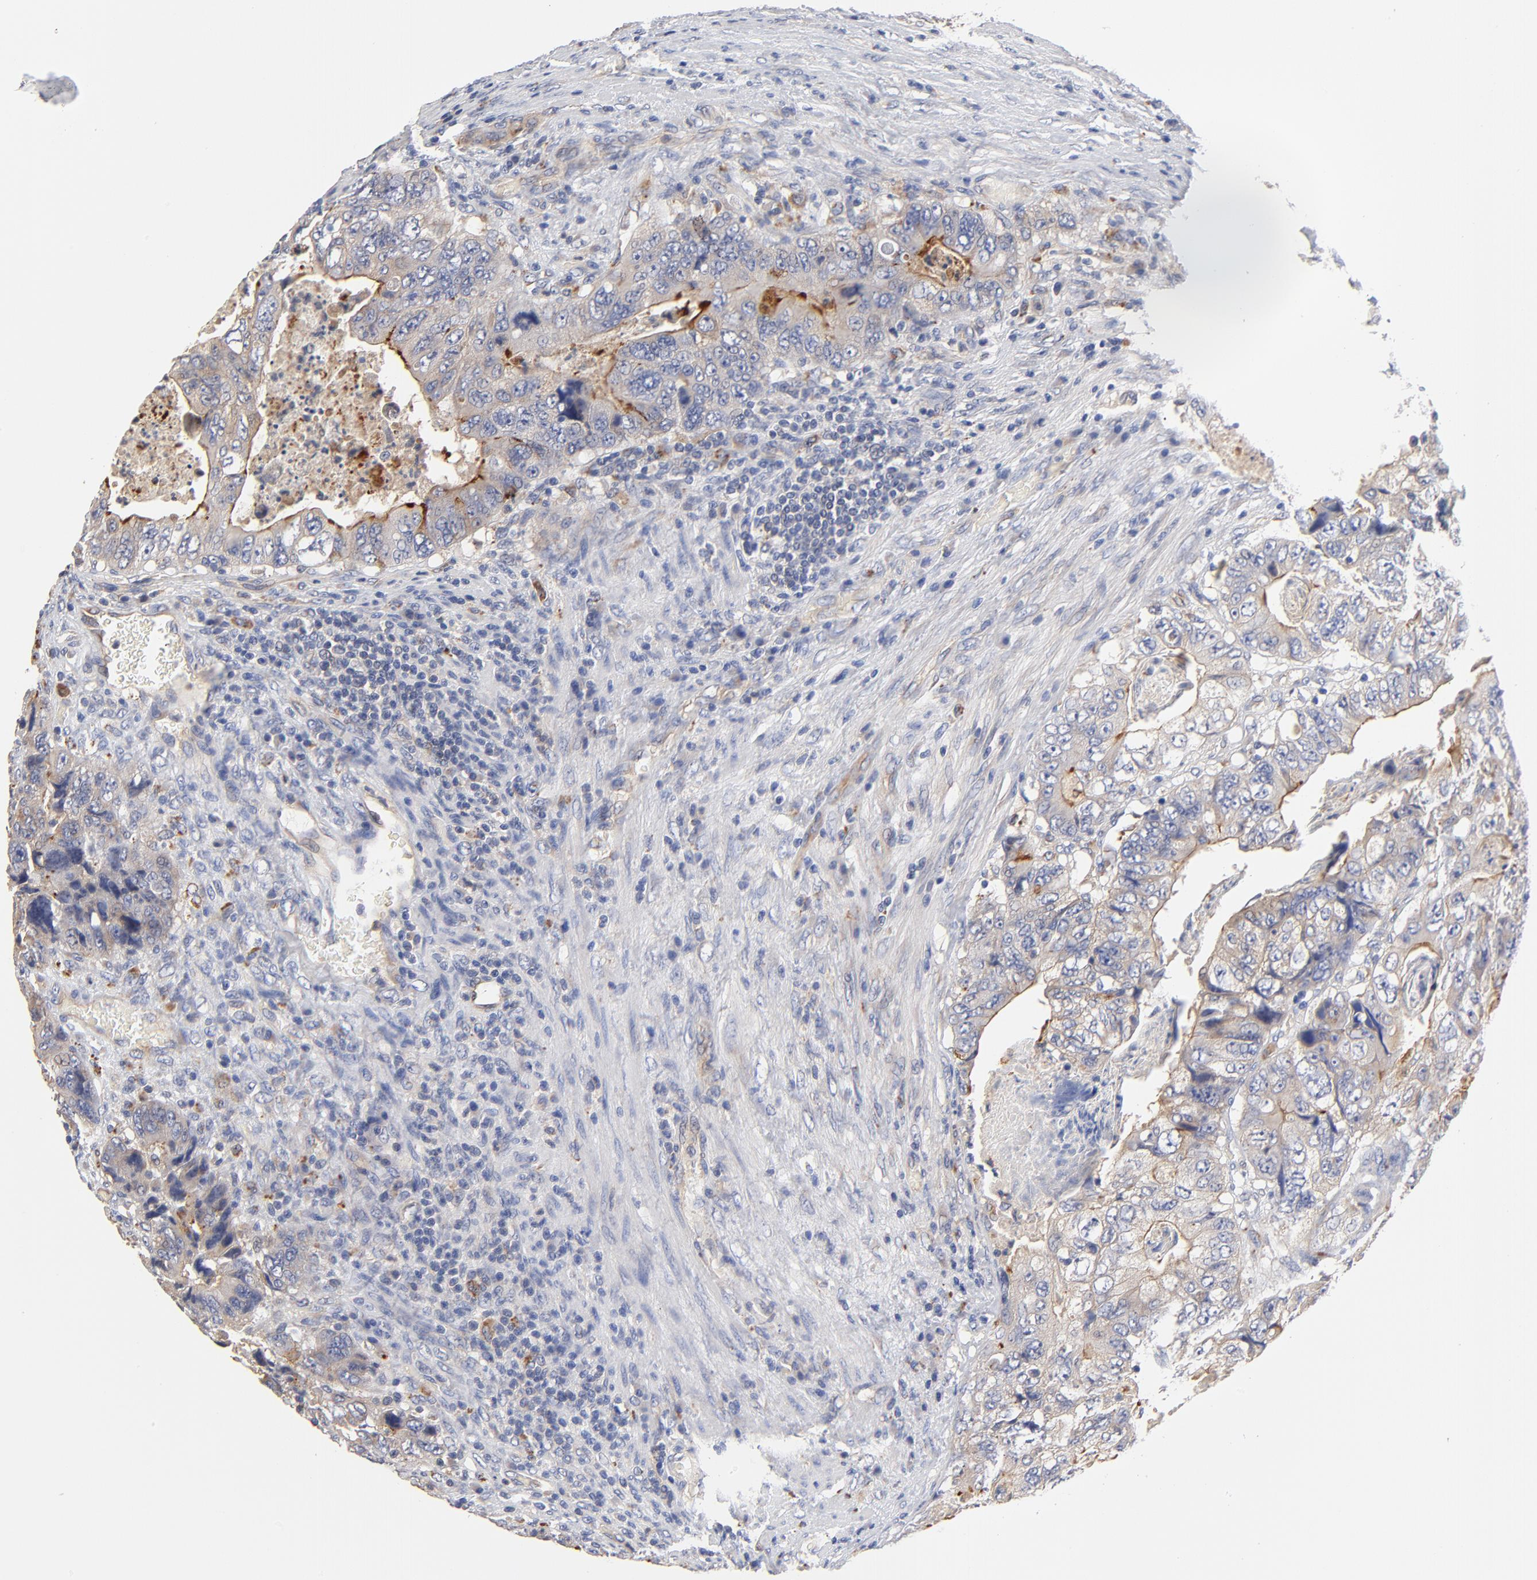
{"staining": {"intensity": "moderate", "quantity": "25%-75%", "location": "cytoplasmic/membranous"}, "tissue": "colorectal cancer", "cell_type": "Tumor cells", "image_type": "cancer", "snomed": [{"axis": "morphology", "description": "Adenocarcinoma, NOS"}, {"axis": "topography", "description": "Rectum"}], "caption": "Protein expression analysis of human colorectal cancer (adenocarcinoma) reveals moderate cytoplasmic/membranous expression in approximately 25%-75% of tumor cells. (DAB (3,3'-diaminobenzidine) = brown stain, brightfield microscopy at high magnification).", "gene": "FBXL2", "patient": {"sex": "female", "age": 82}}